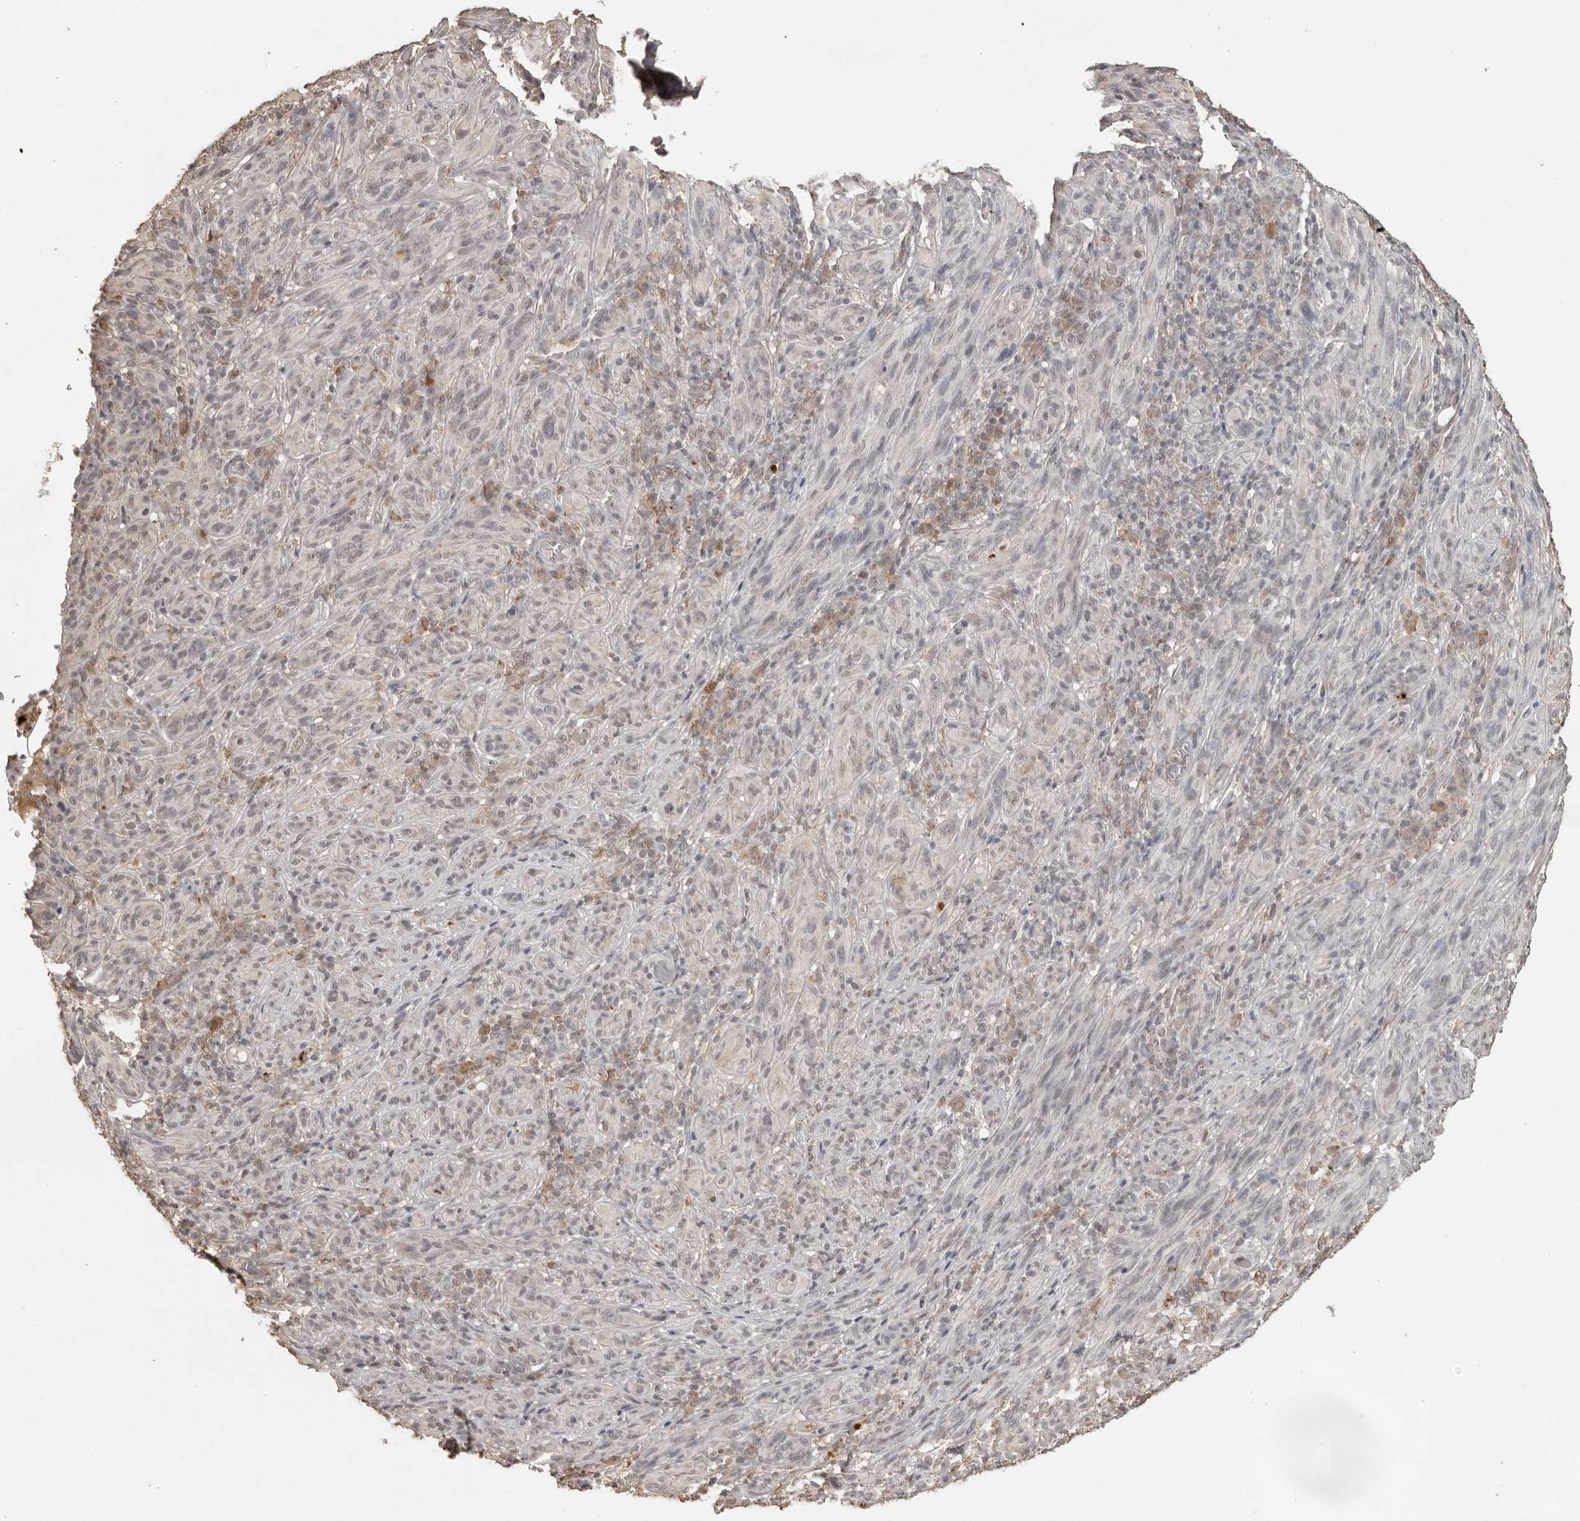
{"staining": {"intensity": "negative", "quantity": "none", "location": "none"}, "tissue": "melanoma", "cell_type": "Tumor cells", "image_type": "cancer", "snomed": [{"axis": "morphology", "description": "Malignant melanoma, NOS"}, {"axis": "topography", "description": "Skin of head"}], "caption": "DAB immunohistochemical staining of human malignant melanoma displays no significant expression in tumor cells. (DAB immunohistochemistry (IHC) visualized using brightfield microscopy, high magnification).", "gene": "CTF1", "patient": {"sex": "male", "age": 96}}